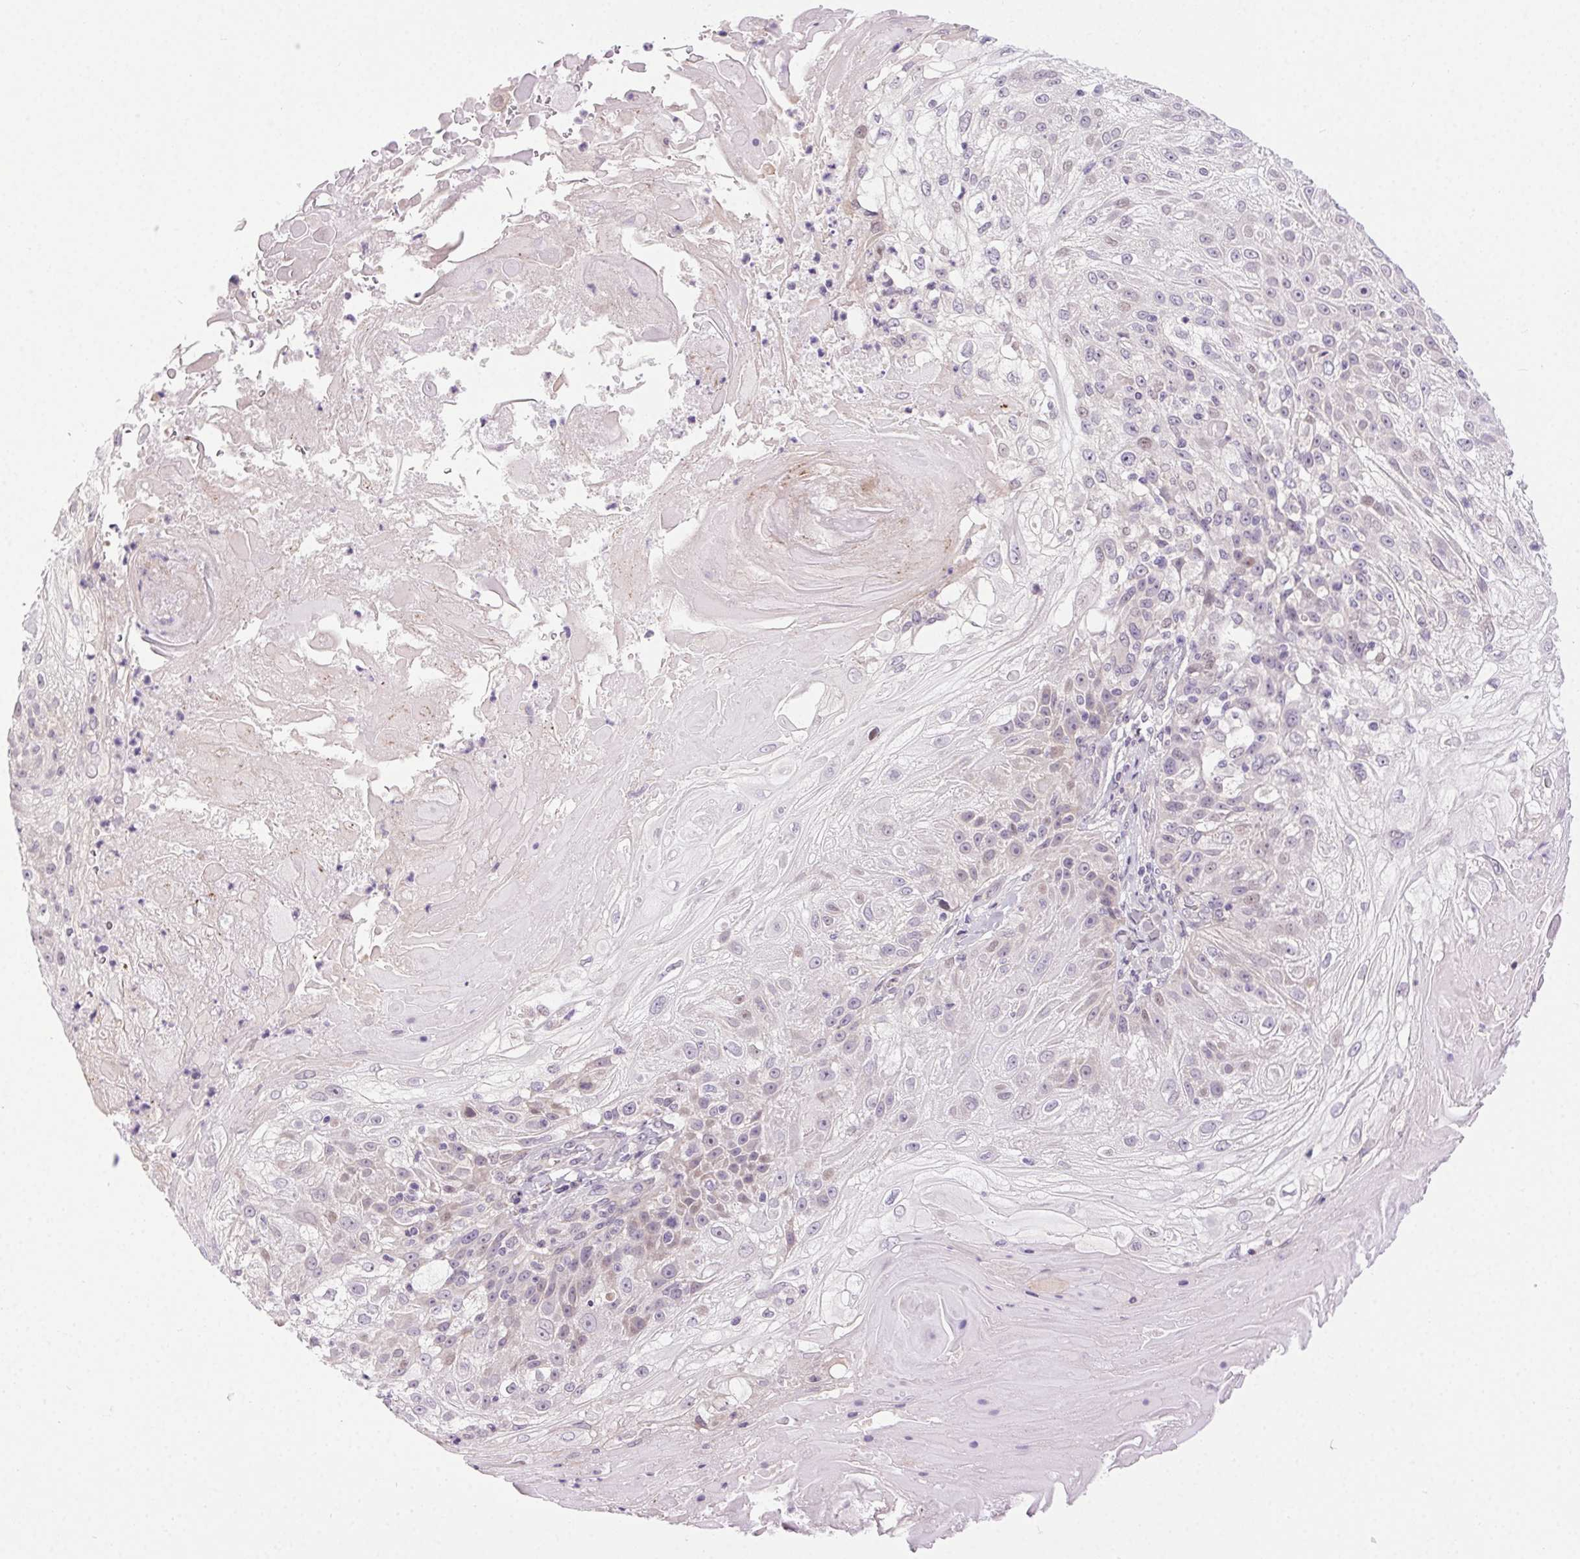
{"staining": {"intensity": "negative", "quantity": "none", "location": "none"}, "tissue": "skin cancer", "cell_type": "Tumor cells", "image_type": "cancer", "snomed": [{"axis": "morphology", "description": "Normal tissue, NOS"}, {"axis": "morphology", "description": "Squamous cell carcinoma, NOS"}, {"axis": "topography", "description": "Skin"}], "caption": "An immunohistochemistry (IHC) micrograph of skin squamous cell carcinoma is shown. There is no staining in tumor cells of skin squamous cell carcinoma. Nuclei are stained in blue.", "gene": "SYT11", "patient": {"sex": "female", "age": 83}}